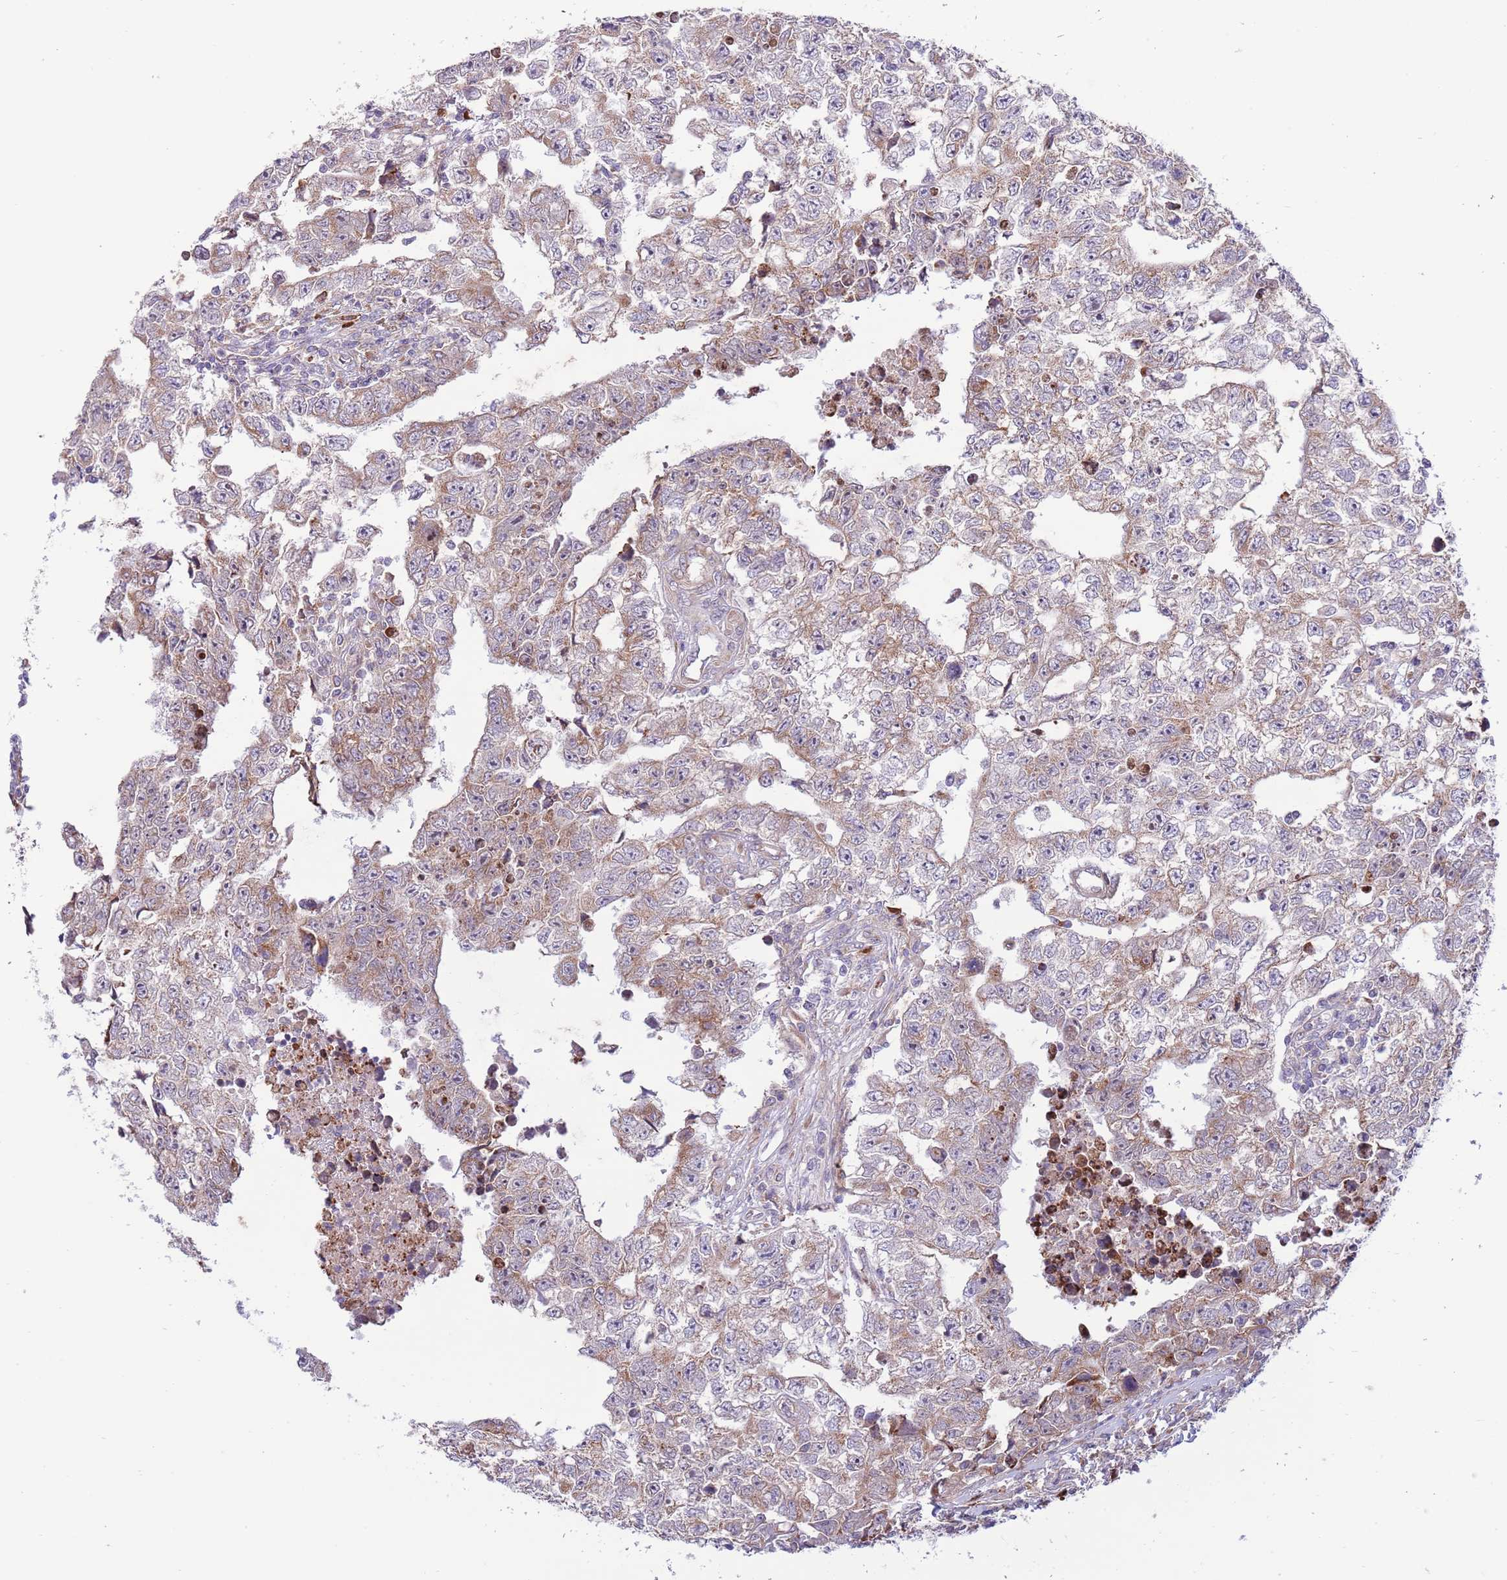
{"staining": {"intensity": "weak", "quantity": "25%-75%", "location": "cytoplasmic/membranous"}, "tissue": "testis cancer", "cell_type": "Tumor cells", "image_type": "cancer", "snomed": [{"axis": "morphology", "description": "Carcinoma, Embryonal, NOS"}, {"axis": "topography", "description": "Testis"}], "caption": "Immunohistochemistry staining of testis cancer (embryonal carcinoma), which displays low levels of weak cytoplasmic/membranous positivity in about 25%-75% of tumor cells indicating weak cytoplasmic/membranous protein positivity. The staining was performed using DAB (3,3'-diaminobenzidine) (brown) for protein detection and nuclei were counterstained in hematoxylin (blue).", "gene": "DAND5", "patient": {"sex": "male", "age": 25}}